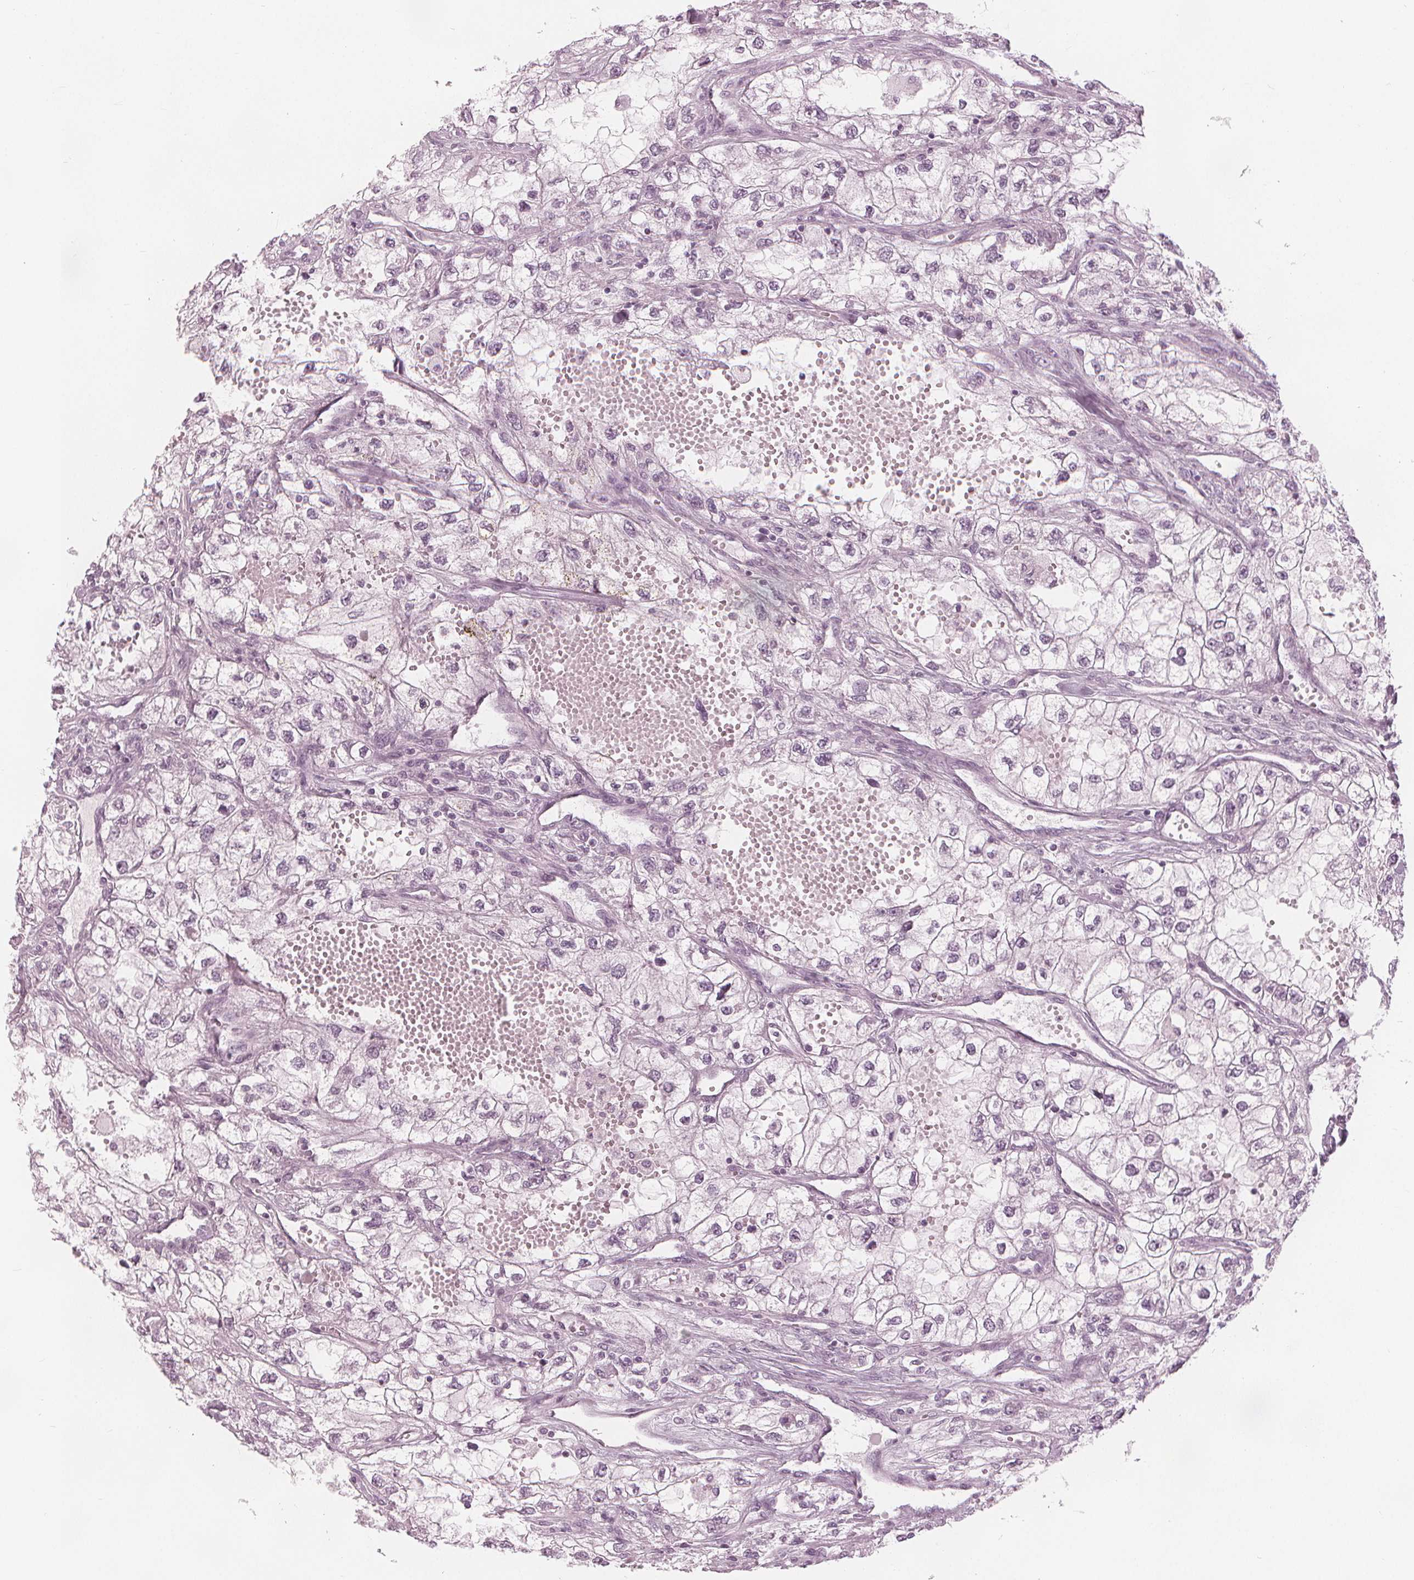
{"staining": {"intensity": "negative", "quantity": "none", "location": "none"}, "tissue": "renal cancer", "cell_type": "Tumor cells", "image_type": "cancer", "snomed": [{"axis": "morphology", "description": "Adenocarcinoma, NOS"}, {"axis": "topography", "description": "Kidney"}], "caption": "High magnification brightfield microscopy of renal adenocarcinoma stained with DAB (brown) and counterstained with hematoxylin (blue): tumor cells show no significant positivity.", "gene": "PAEP", "patient": {"sex": "male", "age": 59}}